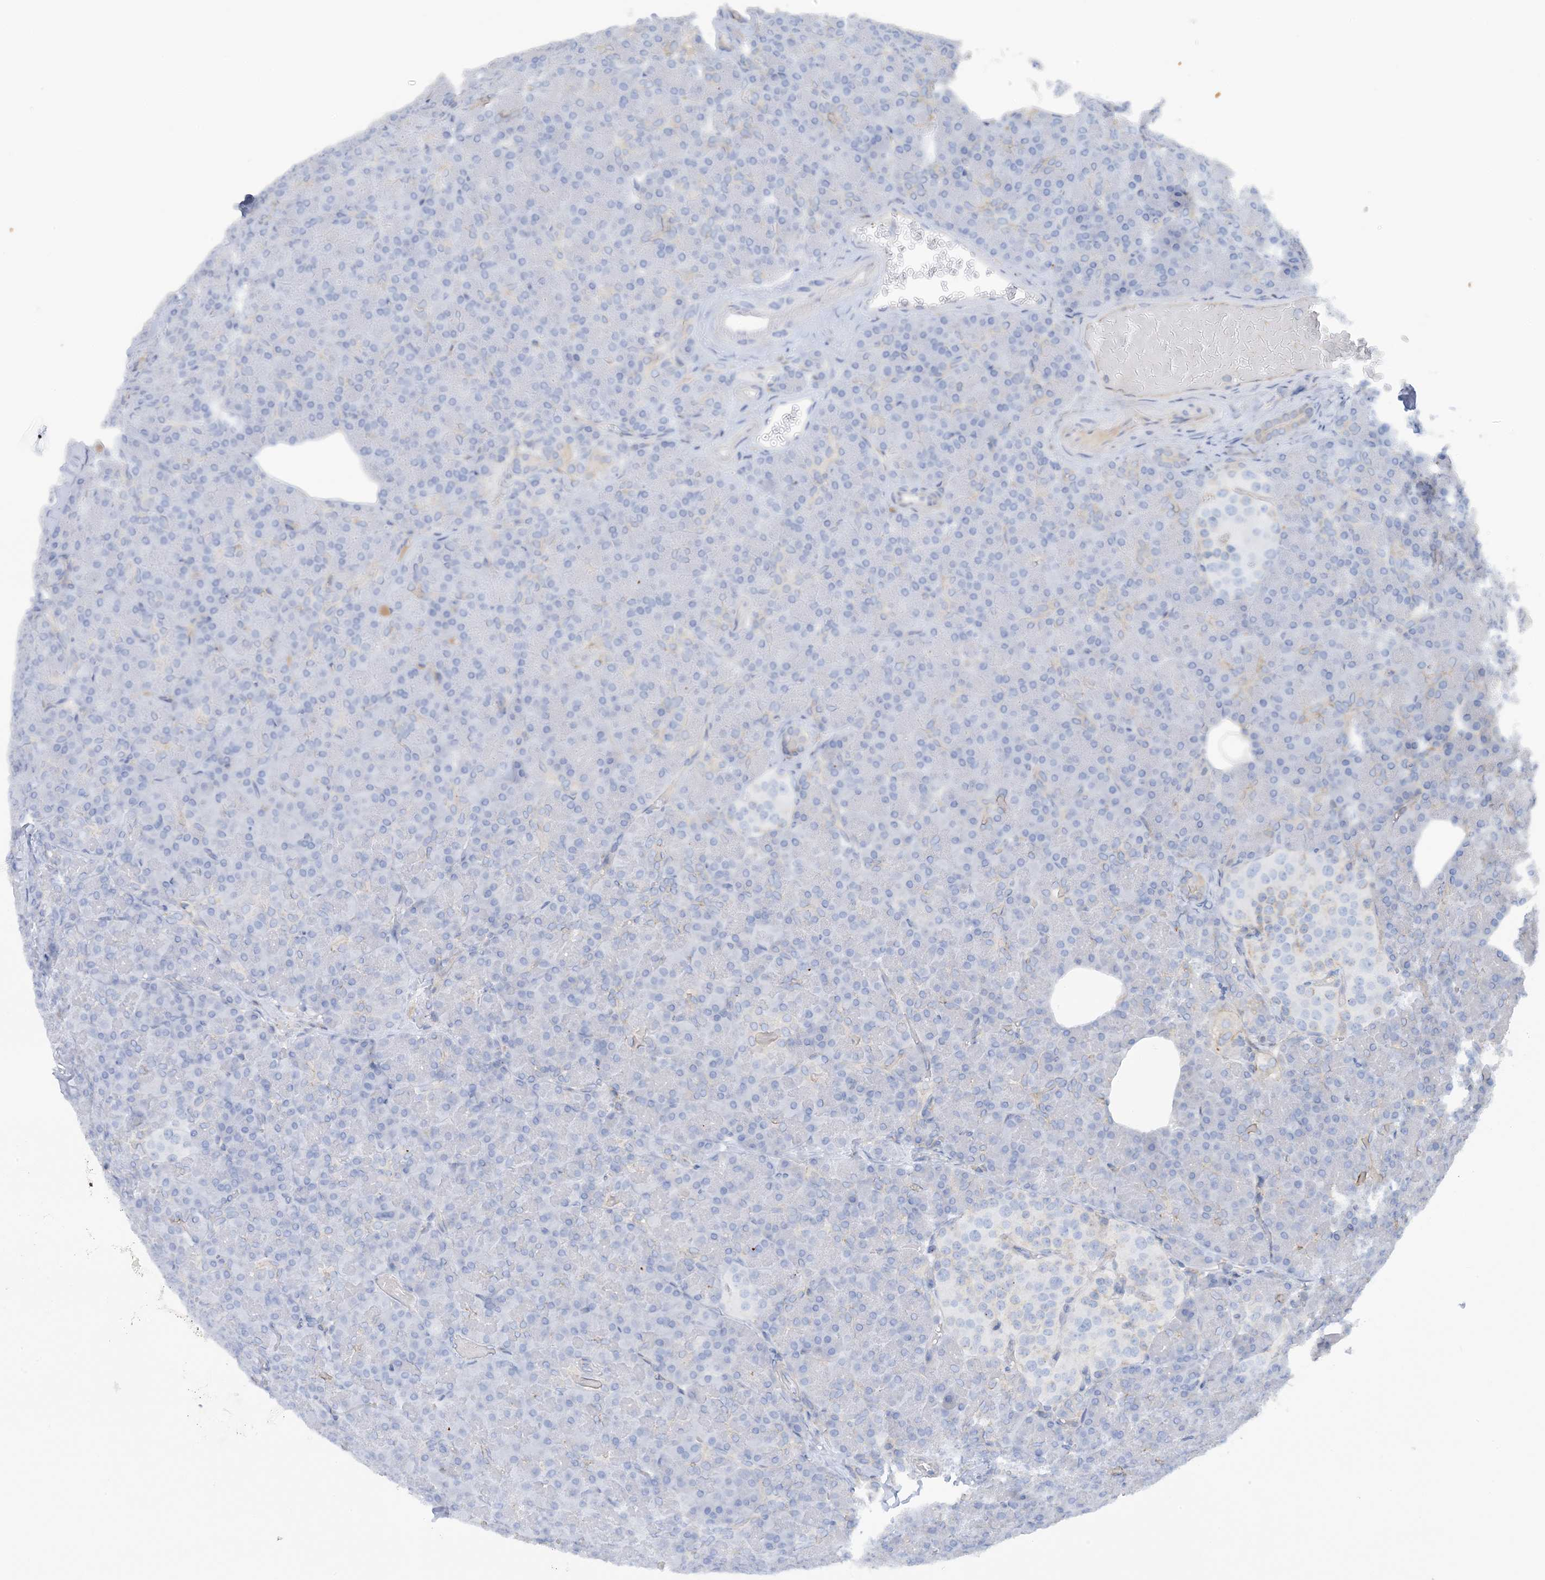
{"staining": {"intensity": "negative", "quantity": "none", "location": "none"}, "tissue": "pancreas", "cell_type": "Exocrine glandular cells", "image_type": "normal", "snomed": [{"axis": "morphology", "description": "Normal tissue, NOS"}, {"axis": "topography", "description": "Pancreas"}], "caption": "The IHC histopathology image has no significant expression in exocrine glandular cells of pancreas.", "gene": "CALHM5", "patient": {"sex": "female", "age": 43}}